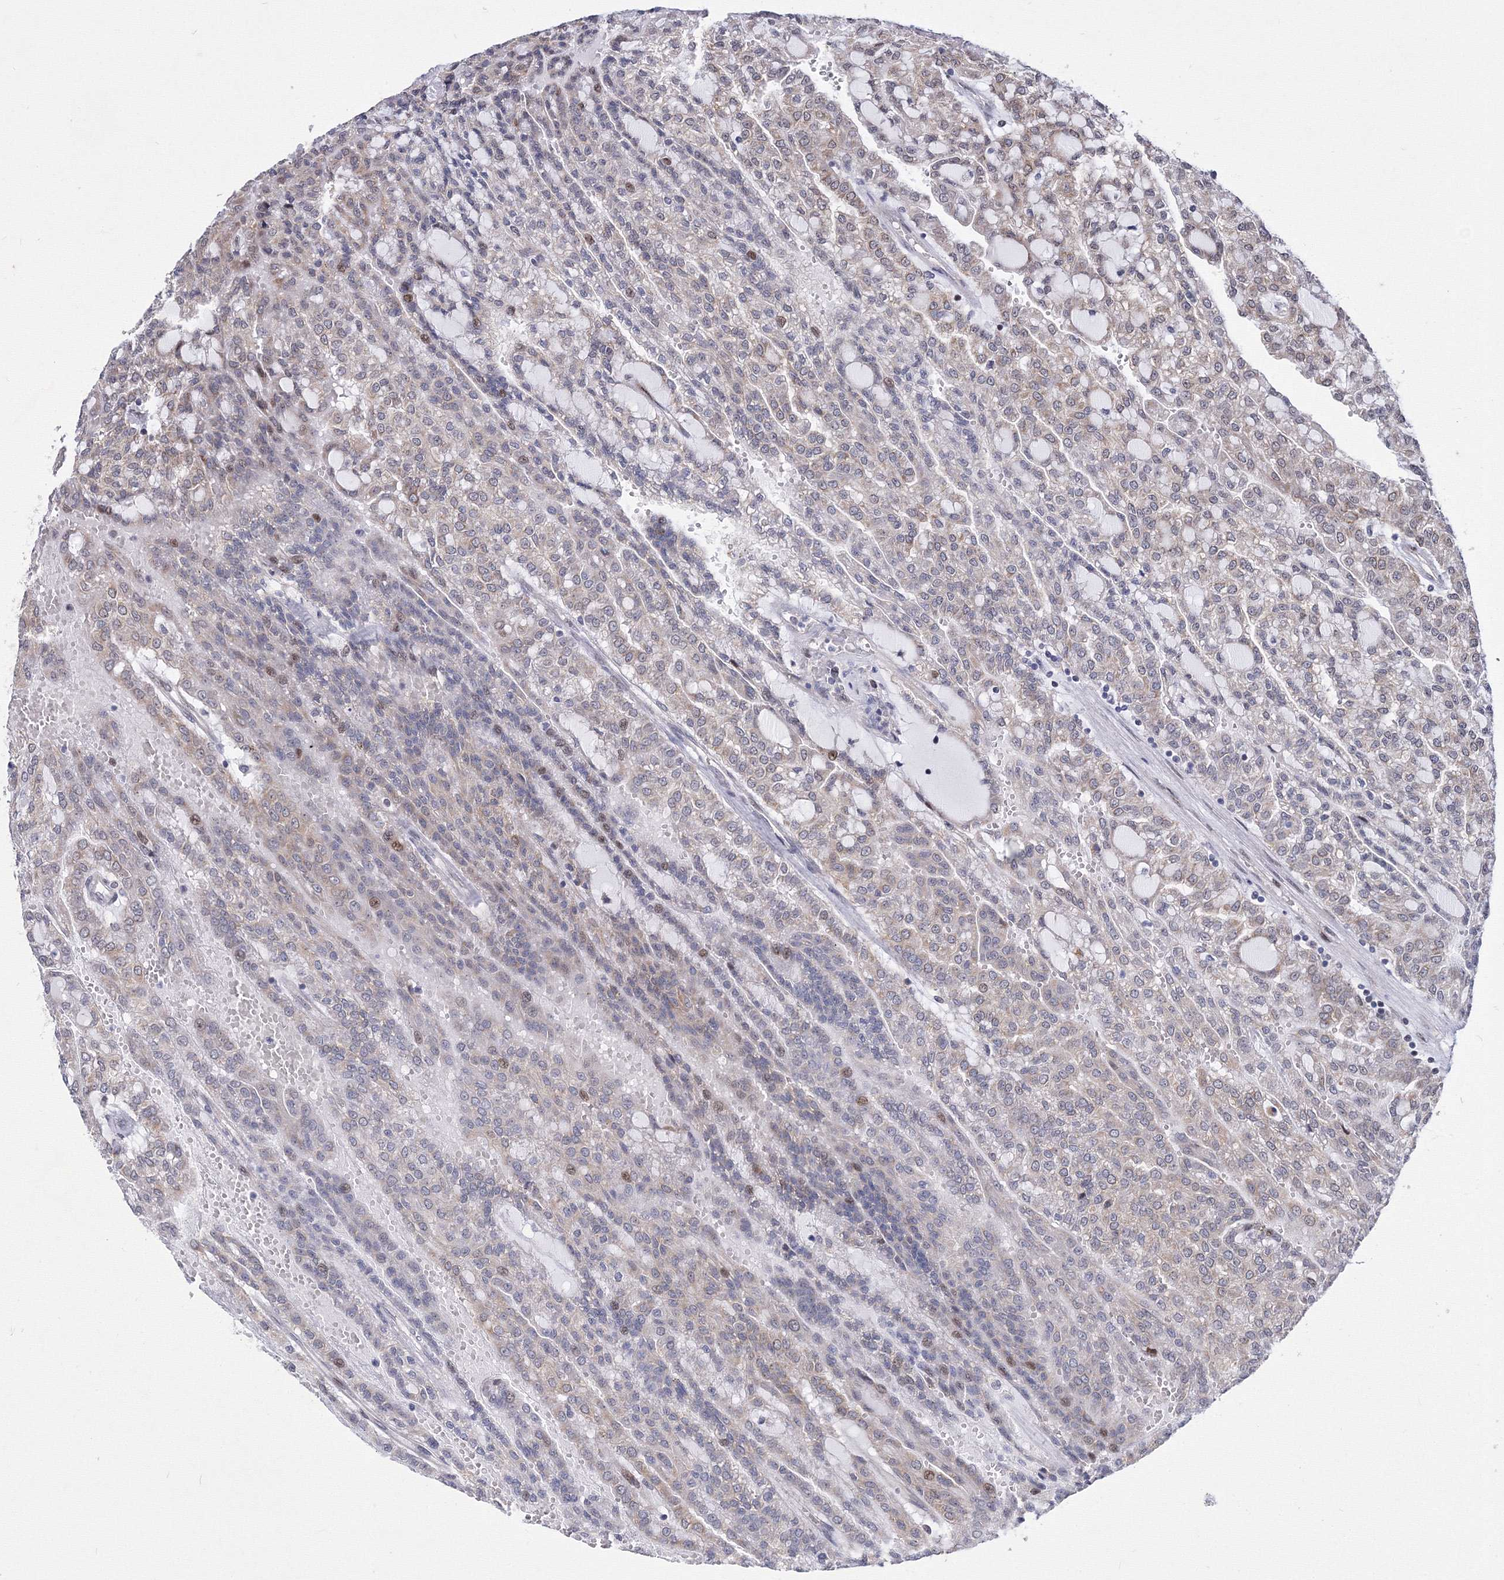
{"staining": {"intensity": "weak", "quantity": "25%-75%", "location": "cytoplasmic/membranous,nuclear"}, "tissue": "renal cancer", "cell_type": "Tumor cells", "image_type": "cancer", "snomed": [{"axis": "morphology", "description": "Adenocarcinoma, NOS"}, {"axis": "topography", "description": "Kidney"}], "caption": "Renal cancer was stained to show a protein in brown. There is low levels of weak cytoplasmic/membranous and nuclear expression in approximately 25%-75% of tumor cells. (DAB IHC with brightfield microscopy, high magnification).", "gene": "GPN1", "patient": {"sex": "male", "age": 63}}